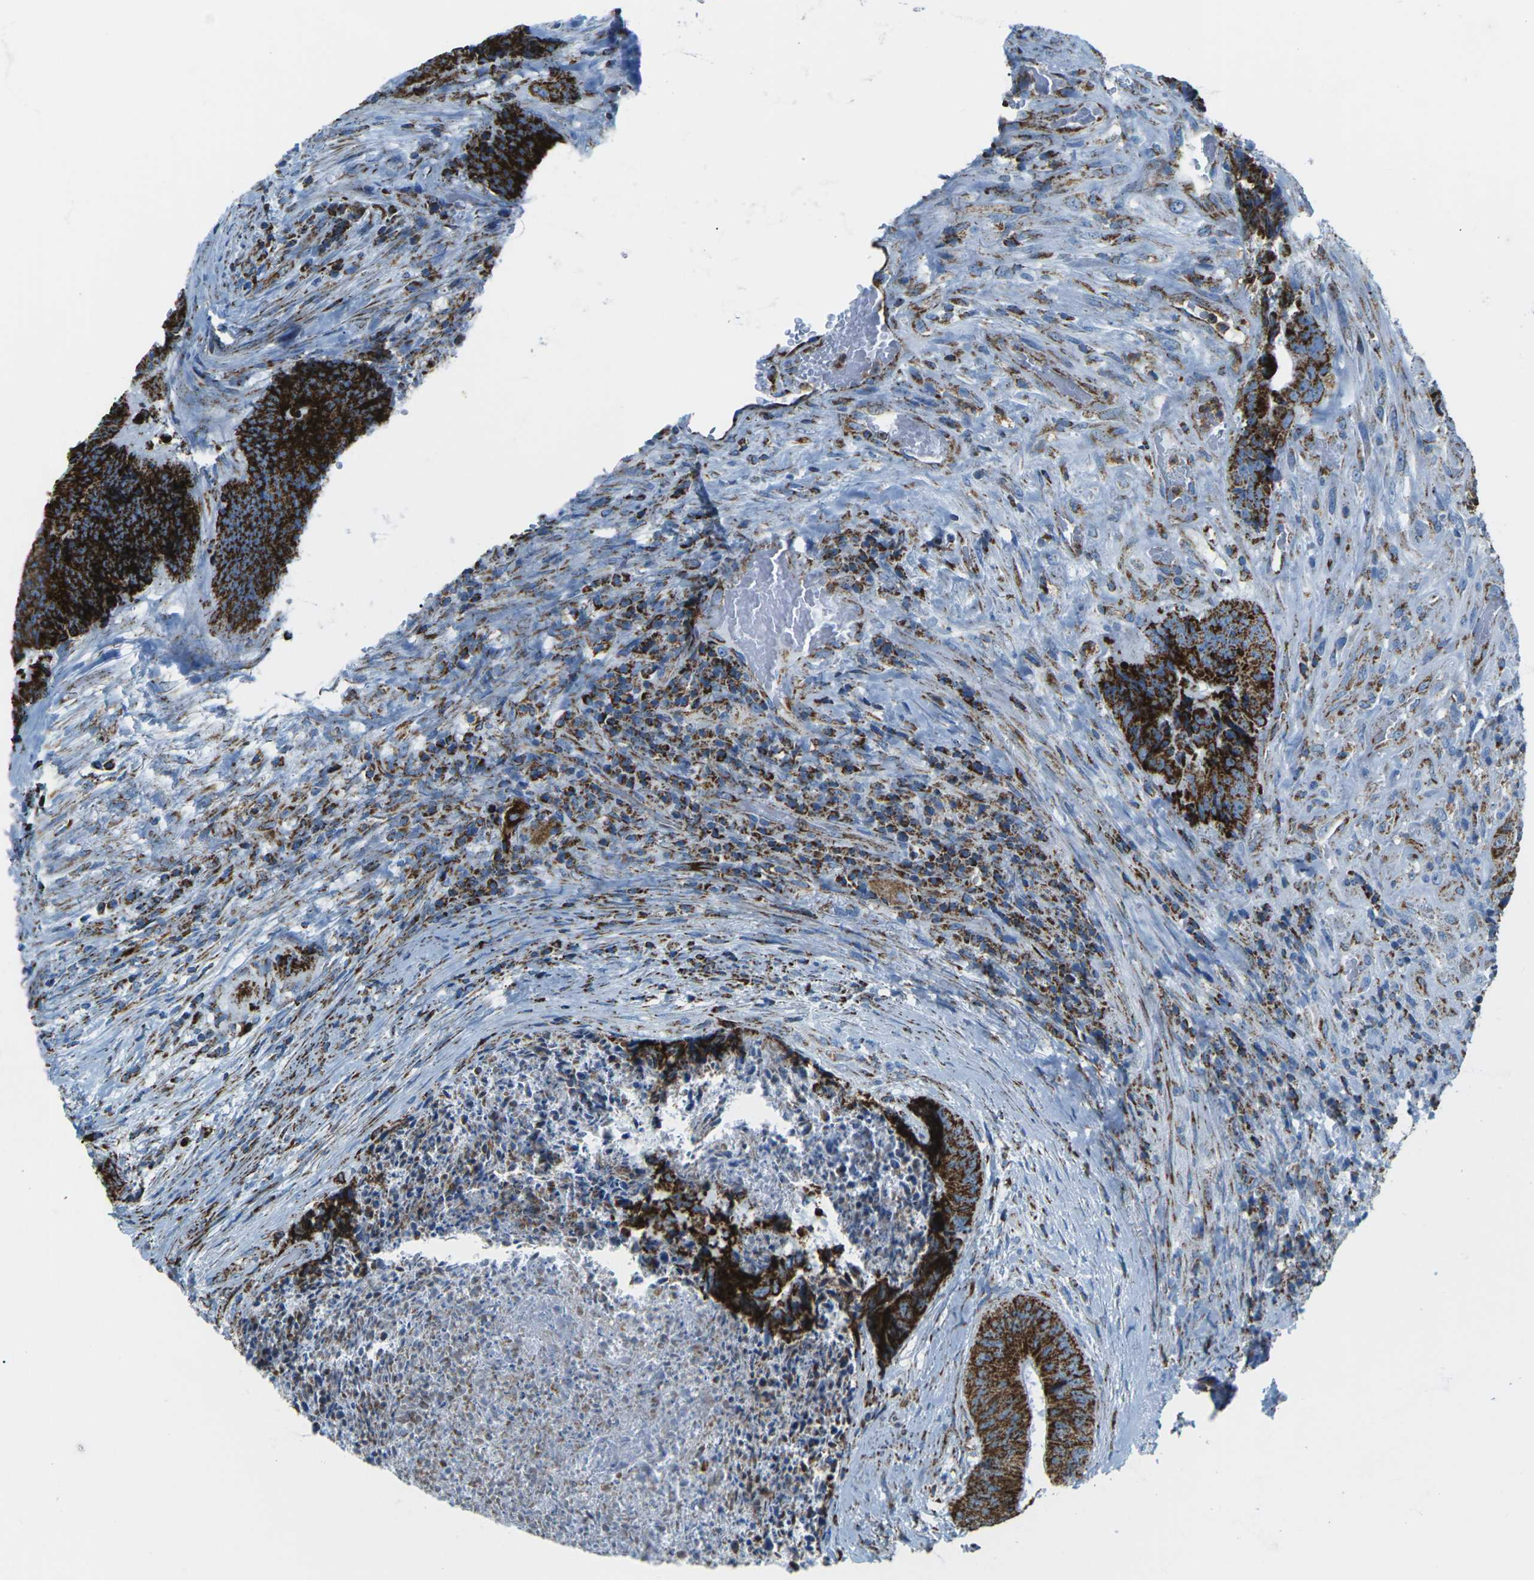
{"staining": {"intensity": "strong", "quantity": ">75%", "location": "cytoplasmic/membranous"}, "tissue": "colorectal cancer", "cell_type": "Tumor cells", "image_type": "cancer", "snomed": [{"axis": "morphology", "description": "Adenocarcinoma, NOS"}, {"axis": "topography", "description": "Rectum"}], "caption": "Tumor cells demonstrate strong cytoplasmic/membranous positivity in about >75% of cells in colorectal cancer (adenocarcinoma).", "gene": "COX6C", "patient": {"sex": "male", "age": 72}}